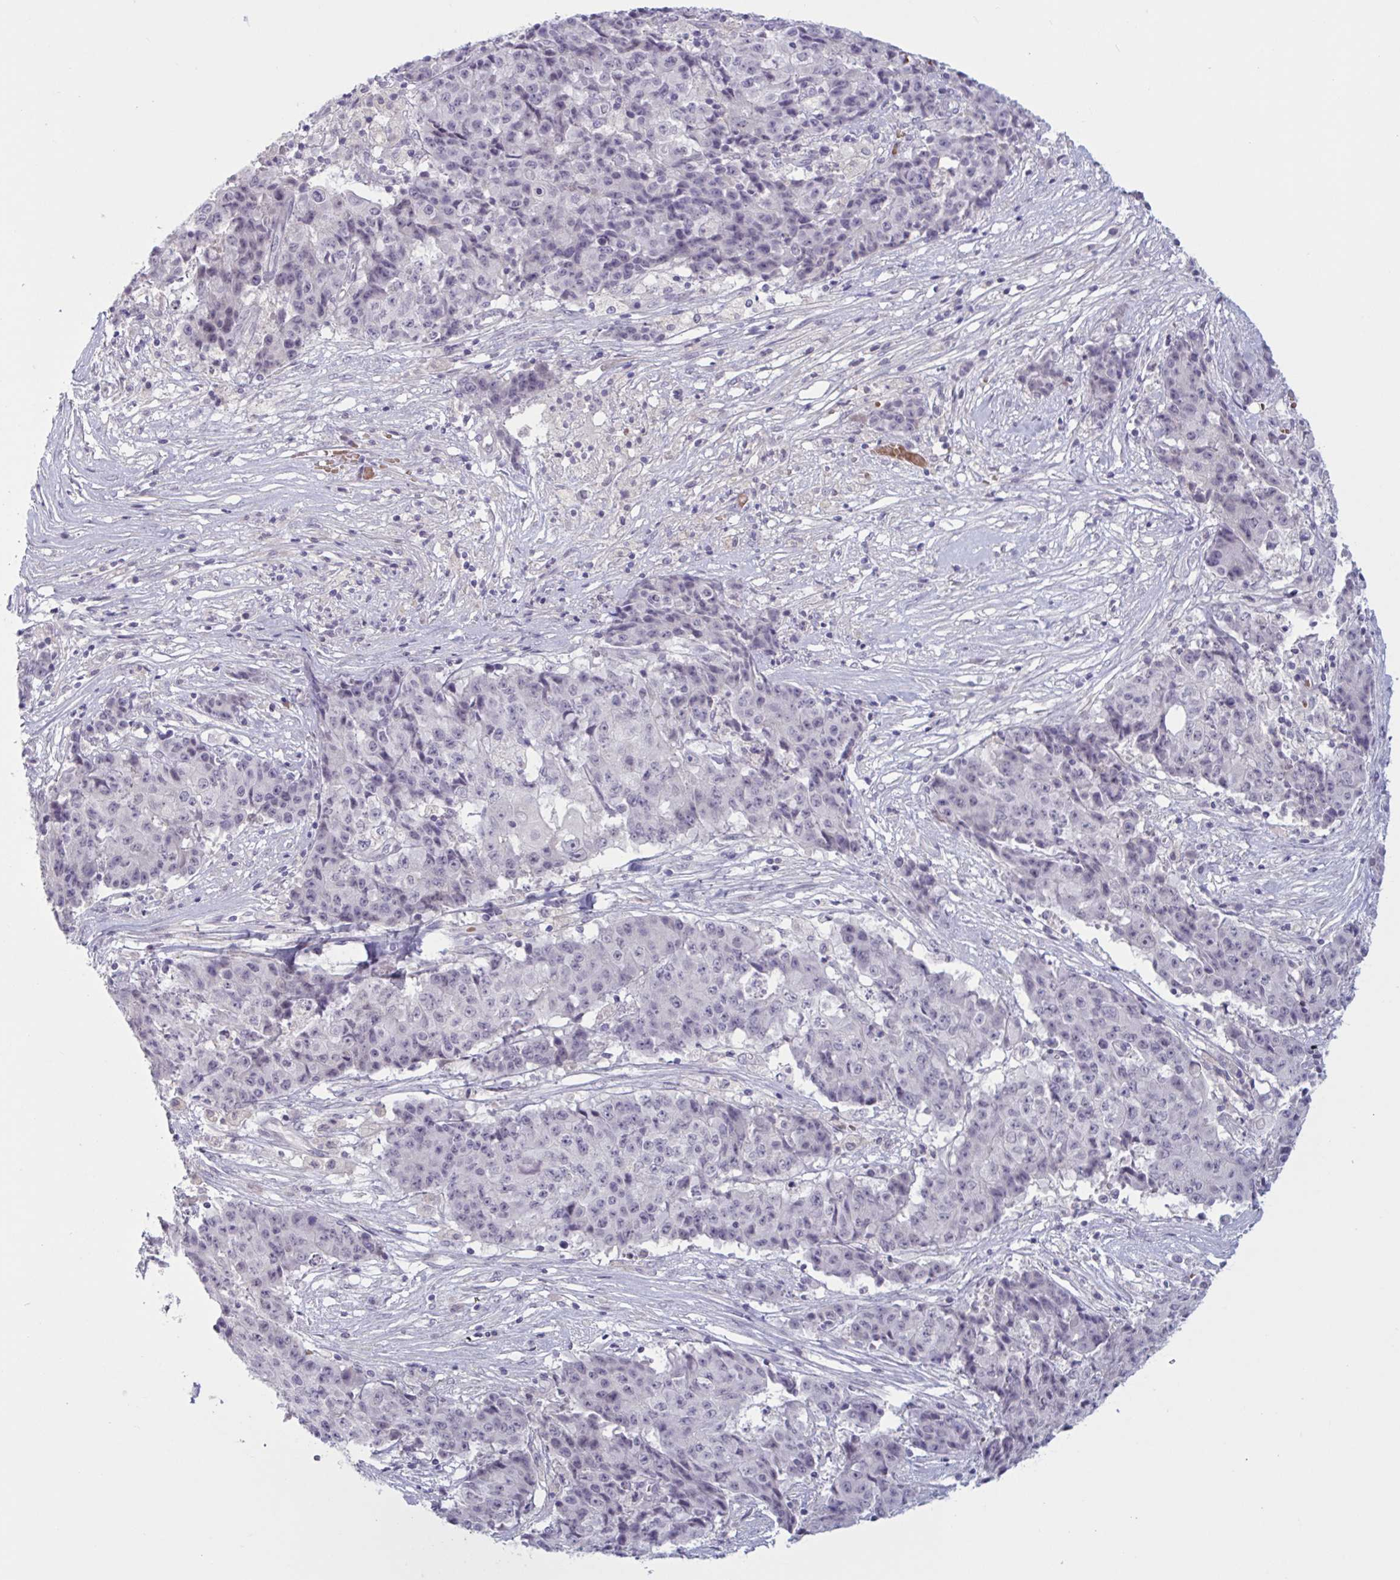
{"staining": {"intensity": "negative", "quantity": "none", "location": "none"}, "tissue": "ovarian cancer", "cell_type": "Tumor cells", "image_type": "cancer", "snomed": [{"axis": "morphology", "description": "Carcinoma, endometroid"}, {"axis": "topography", "description": "Ovary"}], "caption": "Immunohistochemical staining of endometroid carcinoma (ovarian) shows no significant positivity in tumor cells.", "gene": "RFPL4B", "patient": {"sex": "female", "age": 42}}